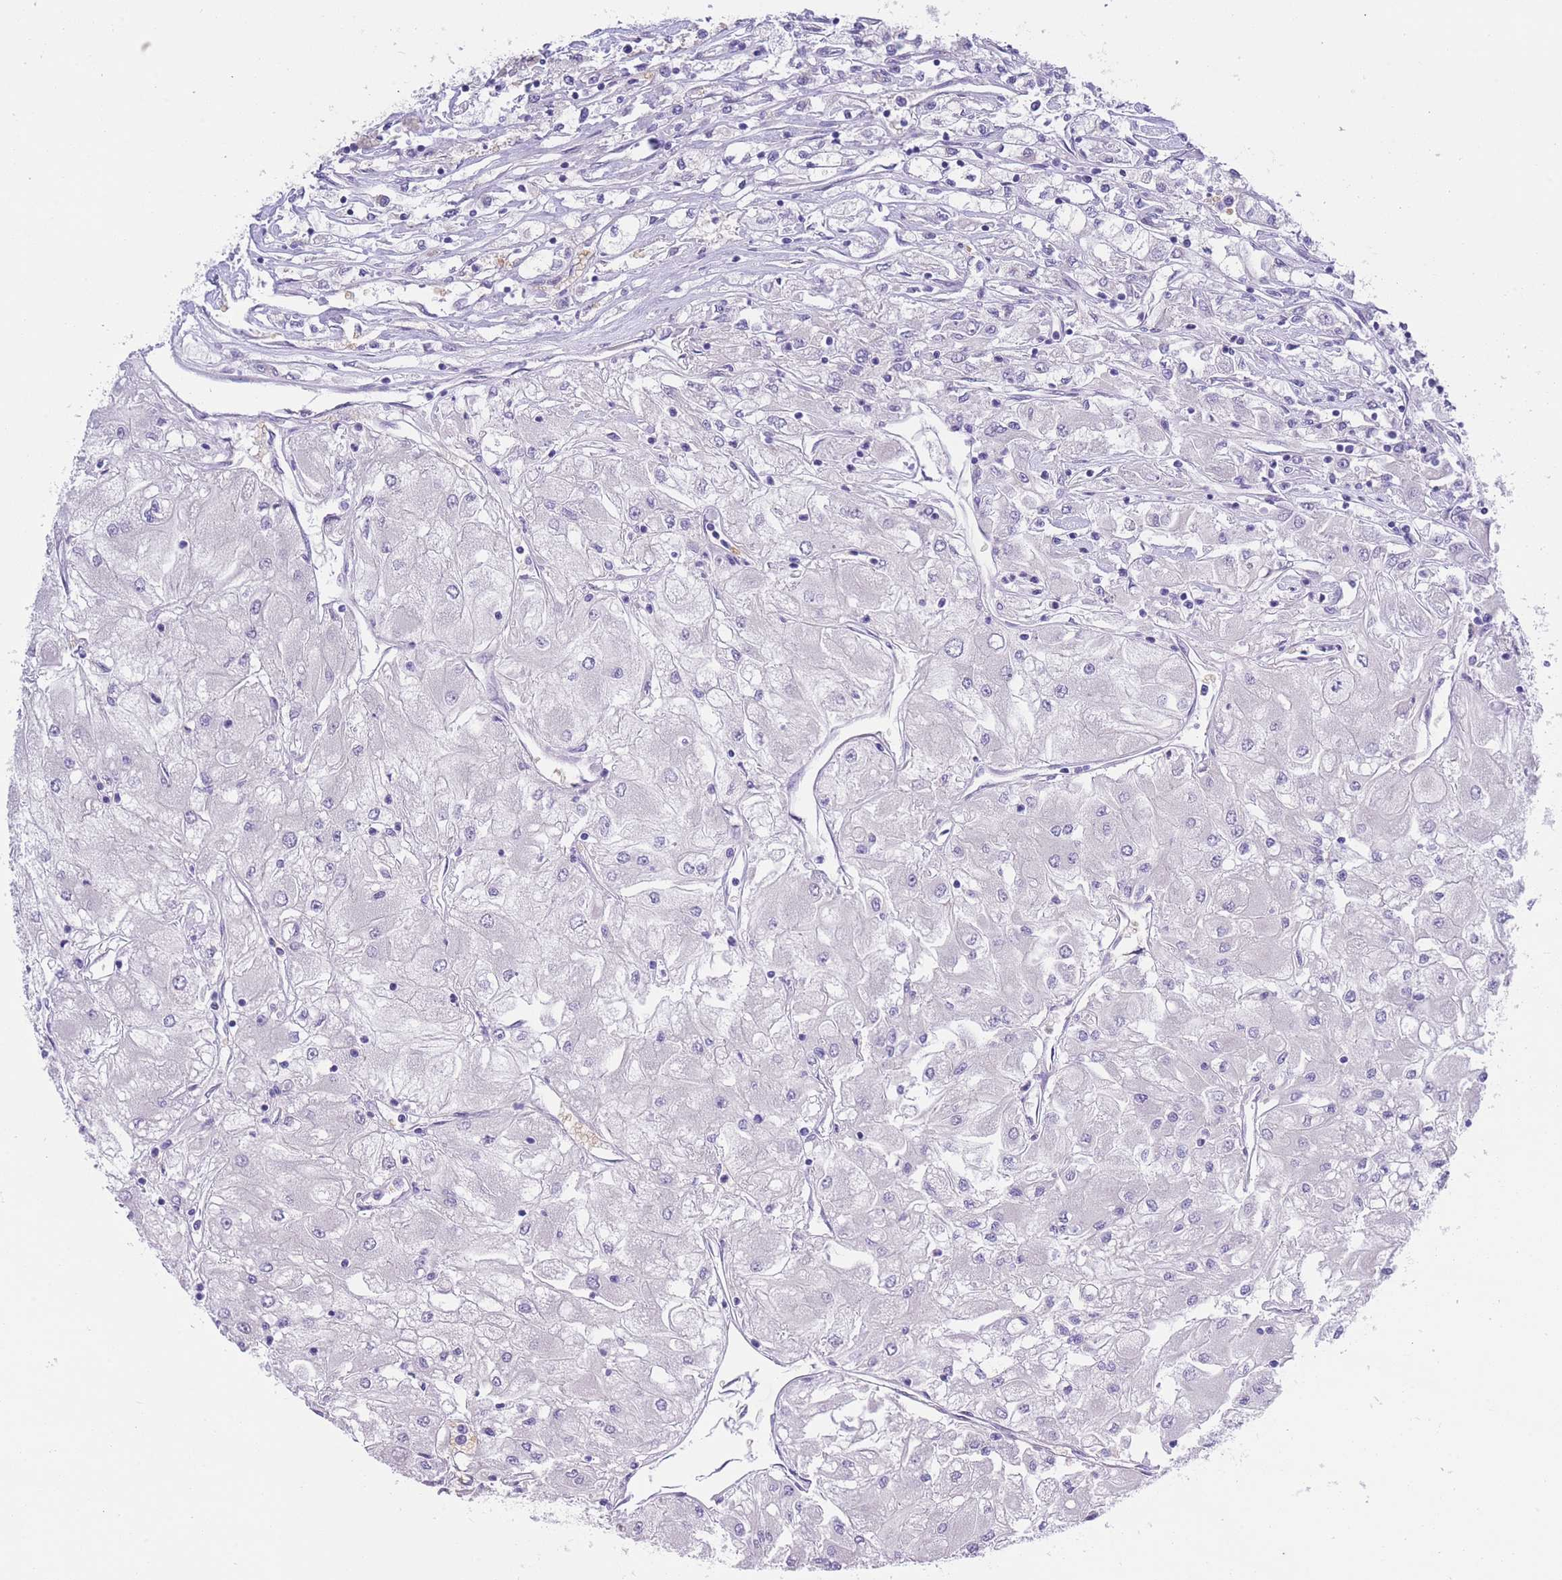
{"staining": {"intensity": "negative", "quantity": "none", "location": "none"}, "tissue": "renal cancer", "cell_type": "Tumor cells", "image_type": "cancer", "snomed": [{"axis": "morphology", "description": "Adenocarcinoma, NOS"}, {"axis": "topography", "description": "Kidney"}], "caption": "A high-resolution histopathology image shows IHC staining of renal cancer, which exhibits no significant expression in tumor cells.", "gene": "WWOX", "patient": {"sex": "male", "age": 80}}